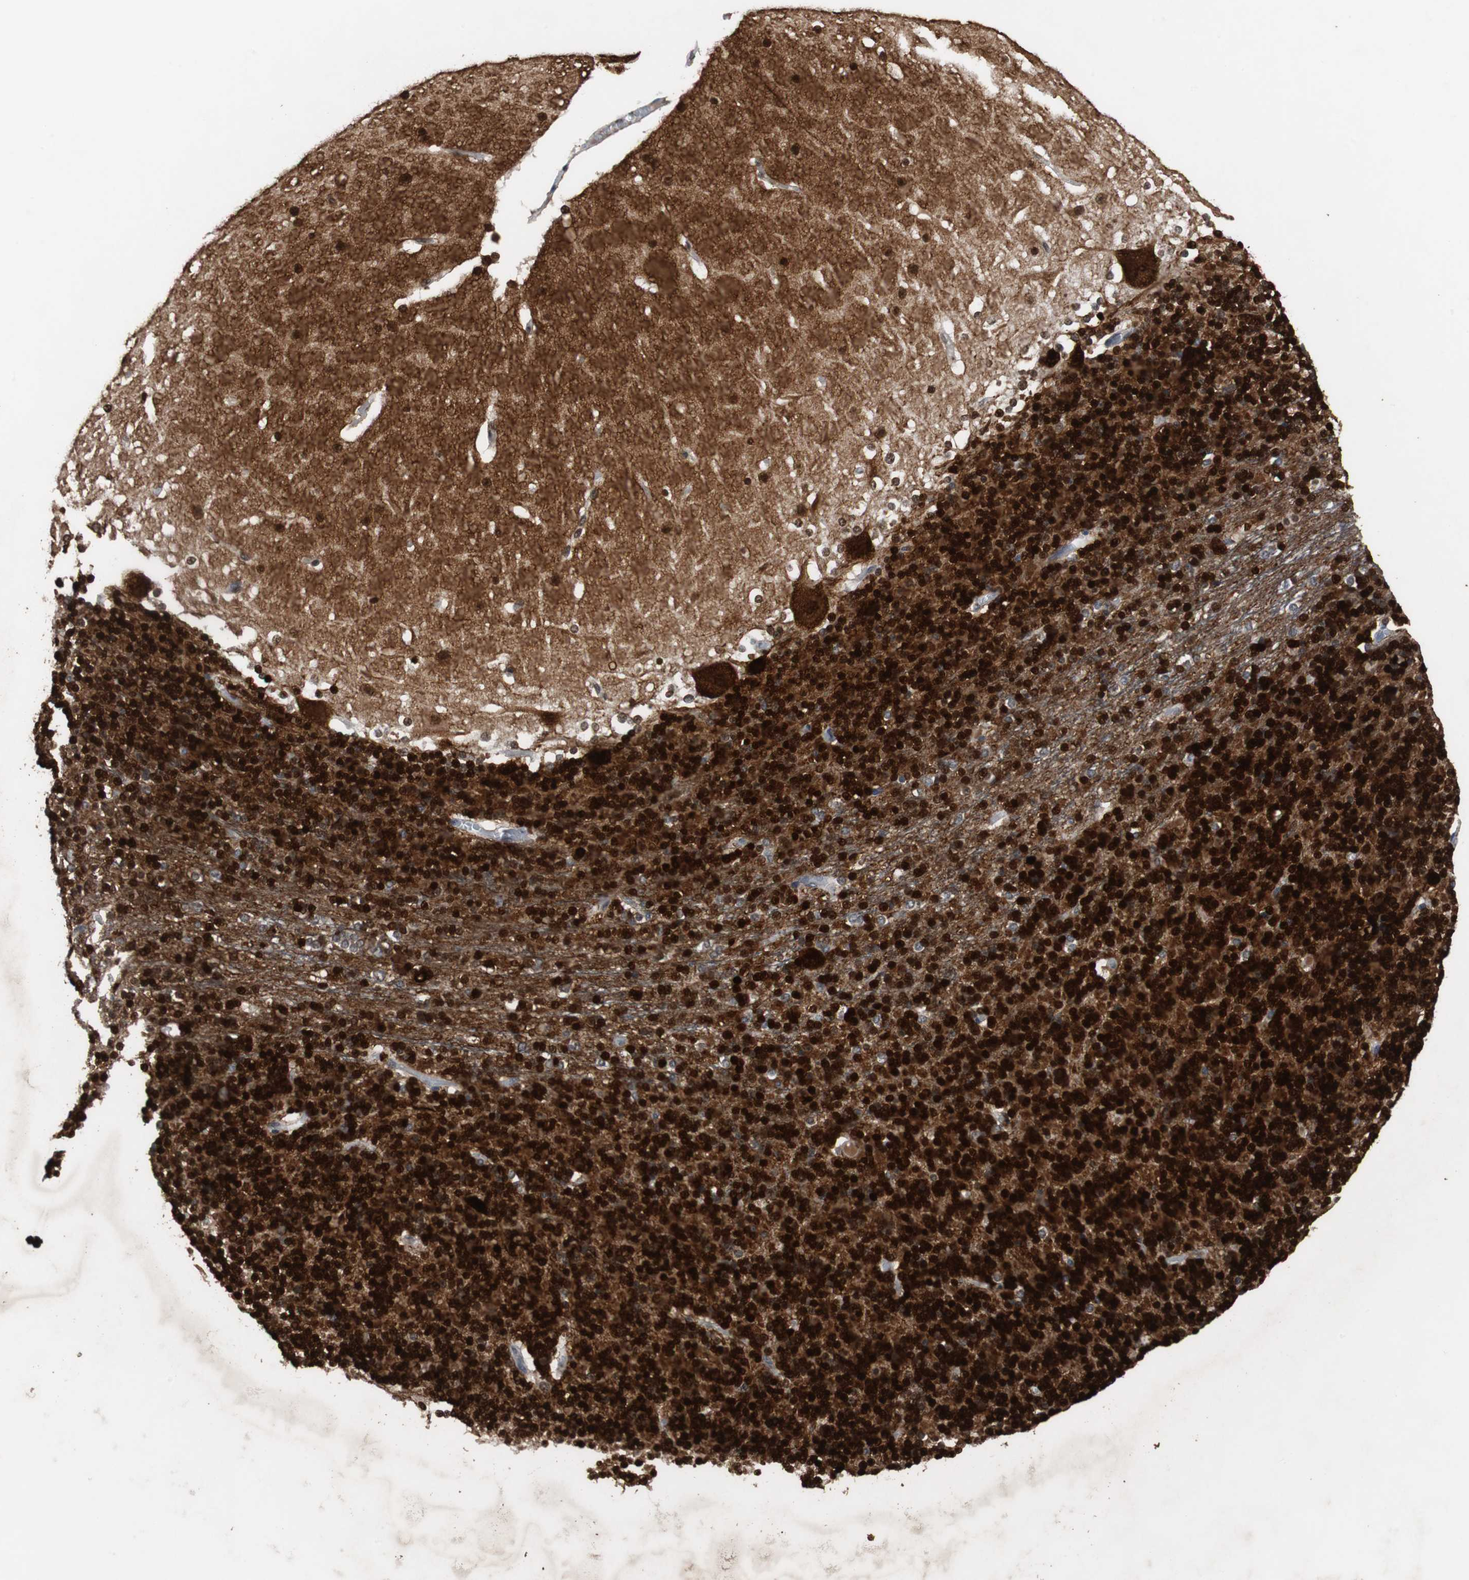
{"staining": {"intensity": "strong", "quantity": ">75%", "location": "cytoplasmic/membranous,nuclear"}, "tissue": "cerebellum", "cell_type": "Cells in granular layer", "image_type": "normal", "snomed": [{"axis": "morphology", "description": "Normal tissue, NOS"}, {"axis": "topography", "description": "Cerebellum"}], "caption": "Protein analysis of benign cerebellum shows strong cytoplasmic/membranous,nuclear staining in about >75% of cells in granular layer.", "gene": "CALB2", "patient": {"sex": "female", "age": 19}}